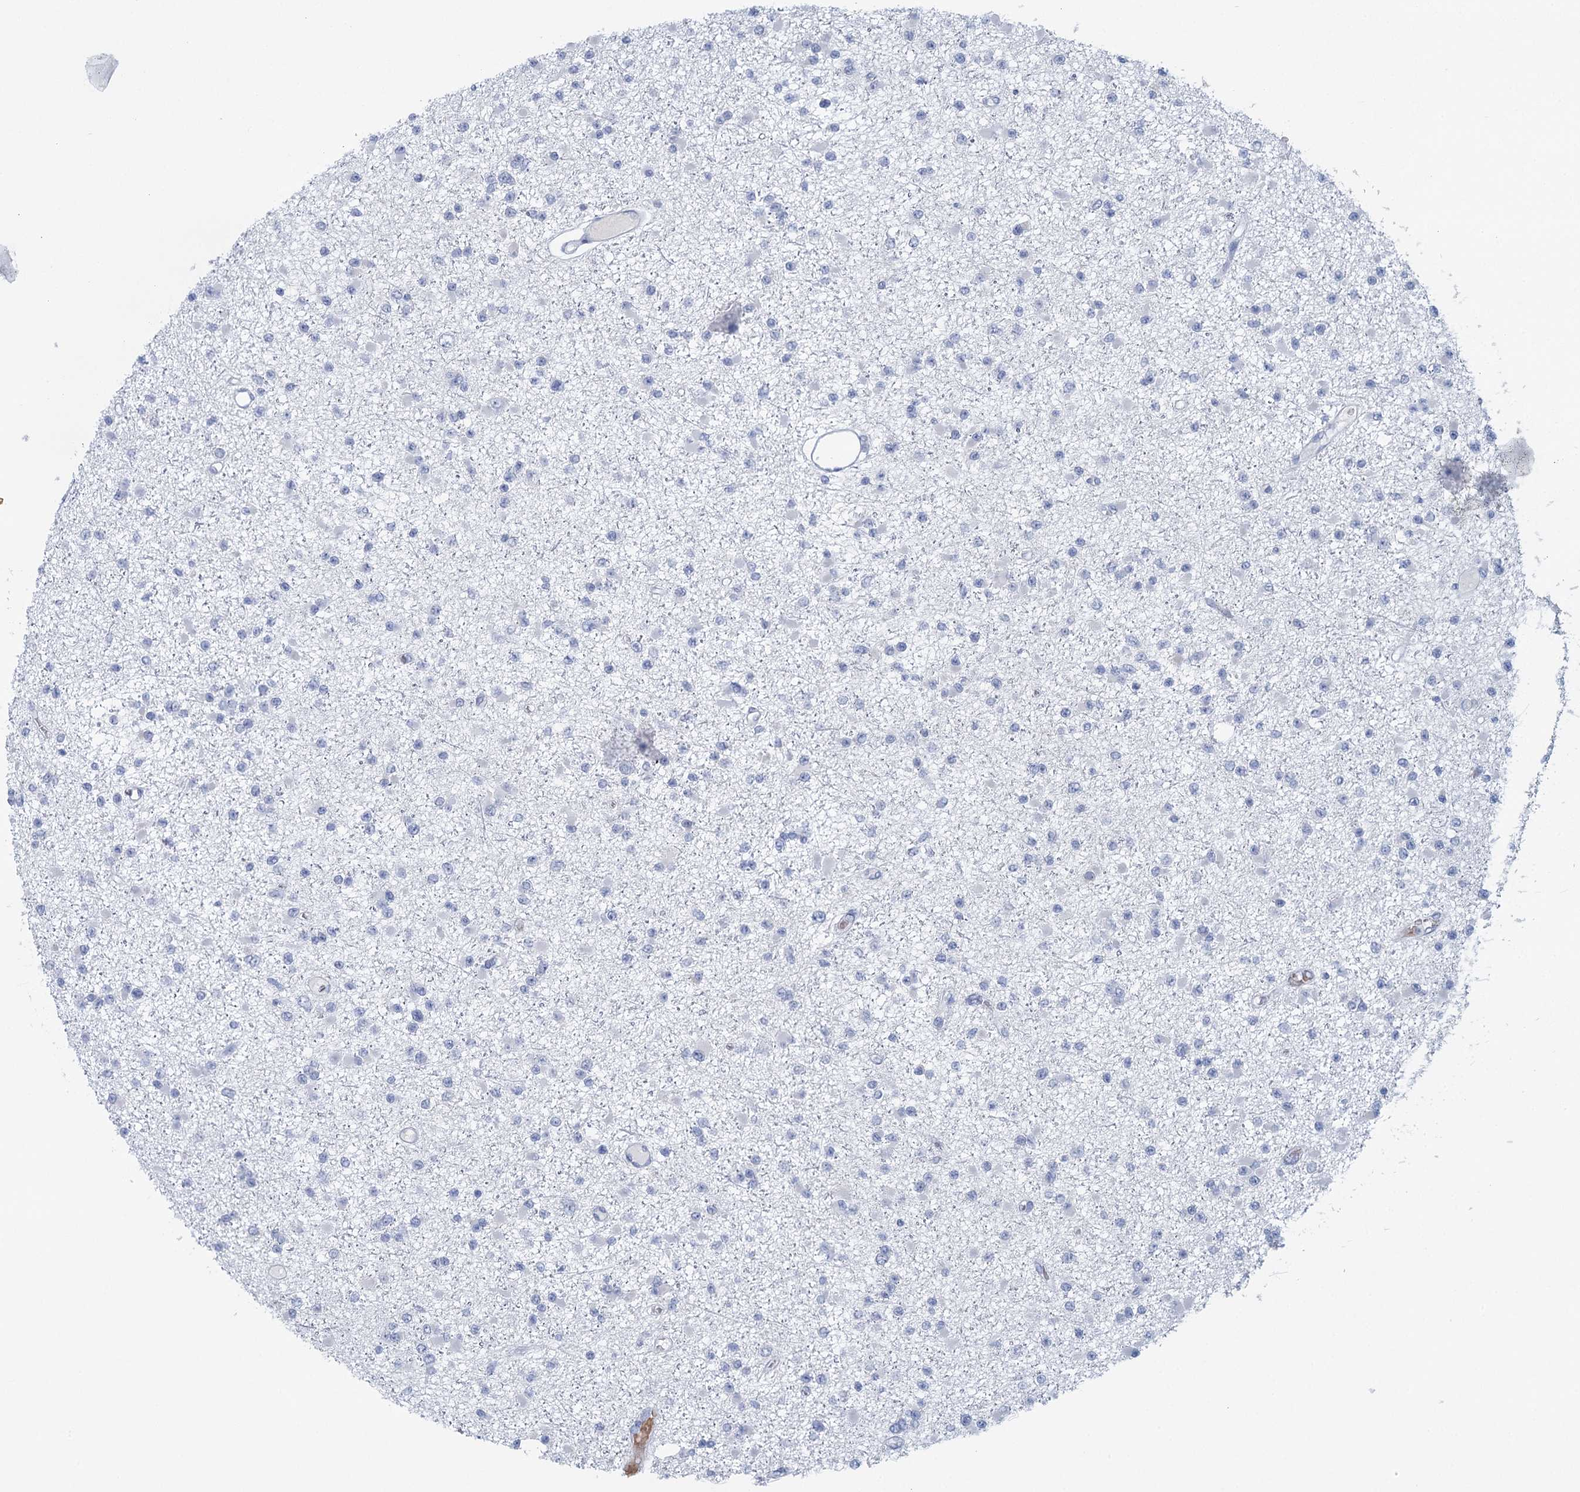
{"staining": {"intensity": "negative", "quantity": "none", "location": "none"}, "tissue": "glioma", "cell_type": "Tumor cells", "image_type": "cancer", "snomed": [{"axis": "morphology", "description": "Glioma, malignant, Low grade"}, {"axis": "topography", "description": "Brain"}], "caption": "This is an immunohistochemistry (IHC) photomicrograph of human glioma. There is no positivity in tumor cells.", "gene": "ANKRD16", "patient": {"sex": "female", "age": 22}}